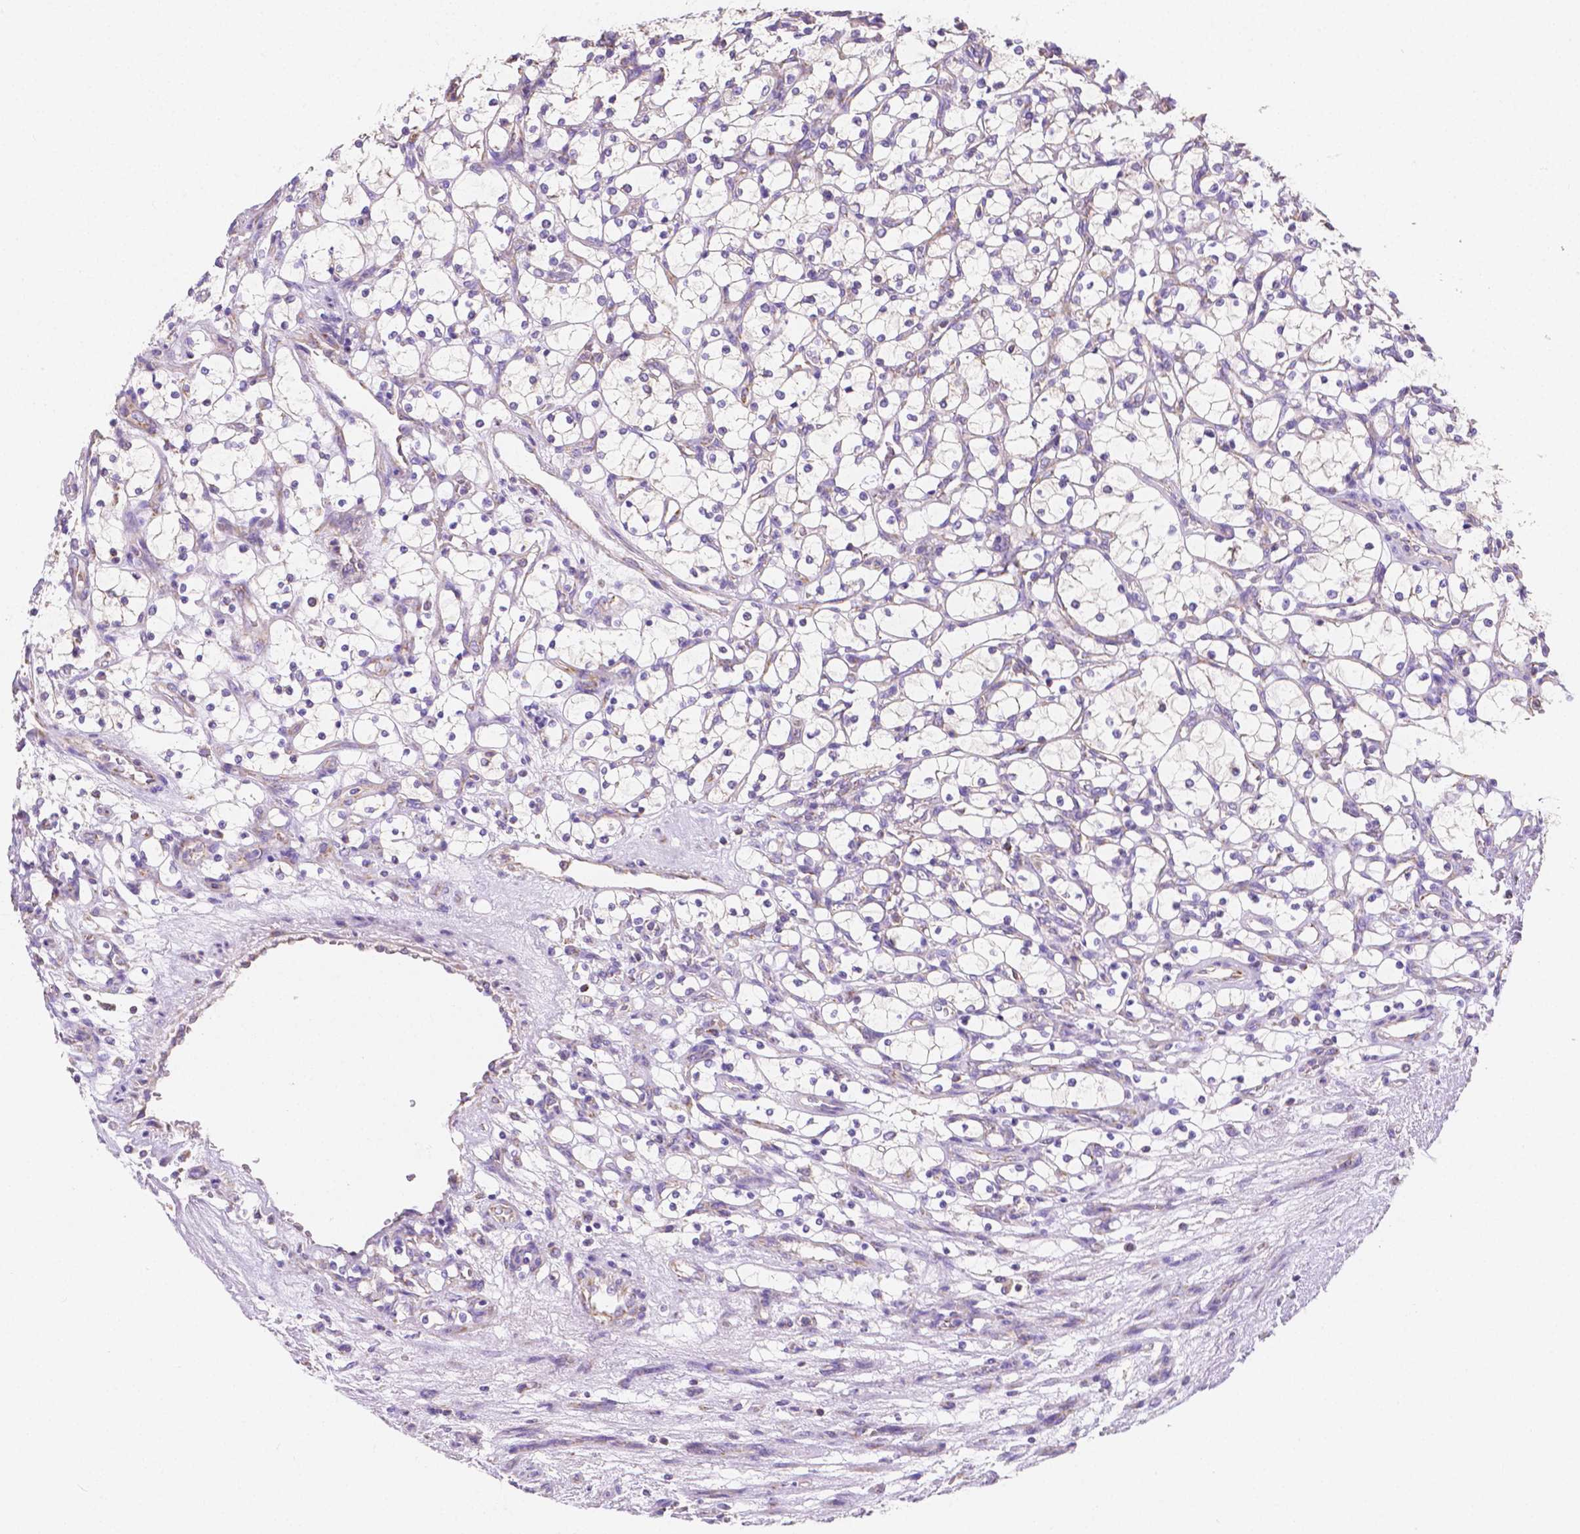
{"staining": {"intensity": "negative", "quantity": "none", "location": "none"}, "tissue": "renal cancer", "cell_type": "Tumor cells", "image_type": "cancer", "snomed": [{"axis": "morphology", "description": "Adenocarcinoma, NOS"}, {"axis": "topography", "description": "Kidney"}], "caption": "The immunohistochemistry image has no significant expression in tumor cells of renal cancer (adenocarcinoma) tissue.", "gene": "SGTB", "patient": {"sex": "female", "age": 69}}